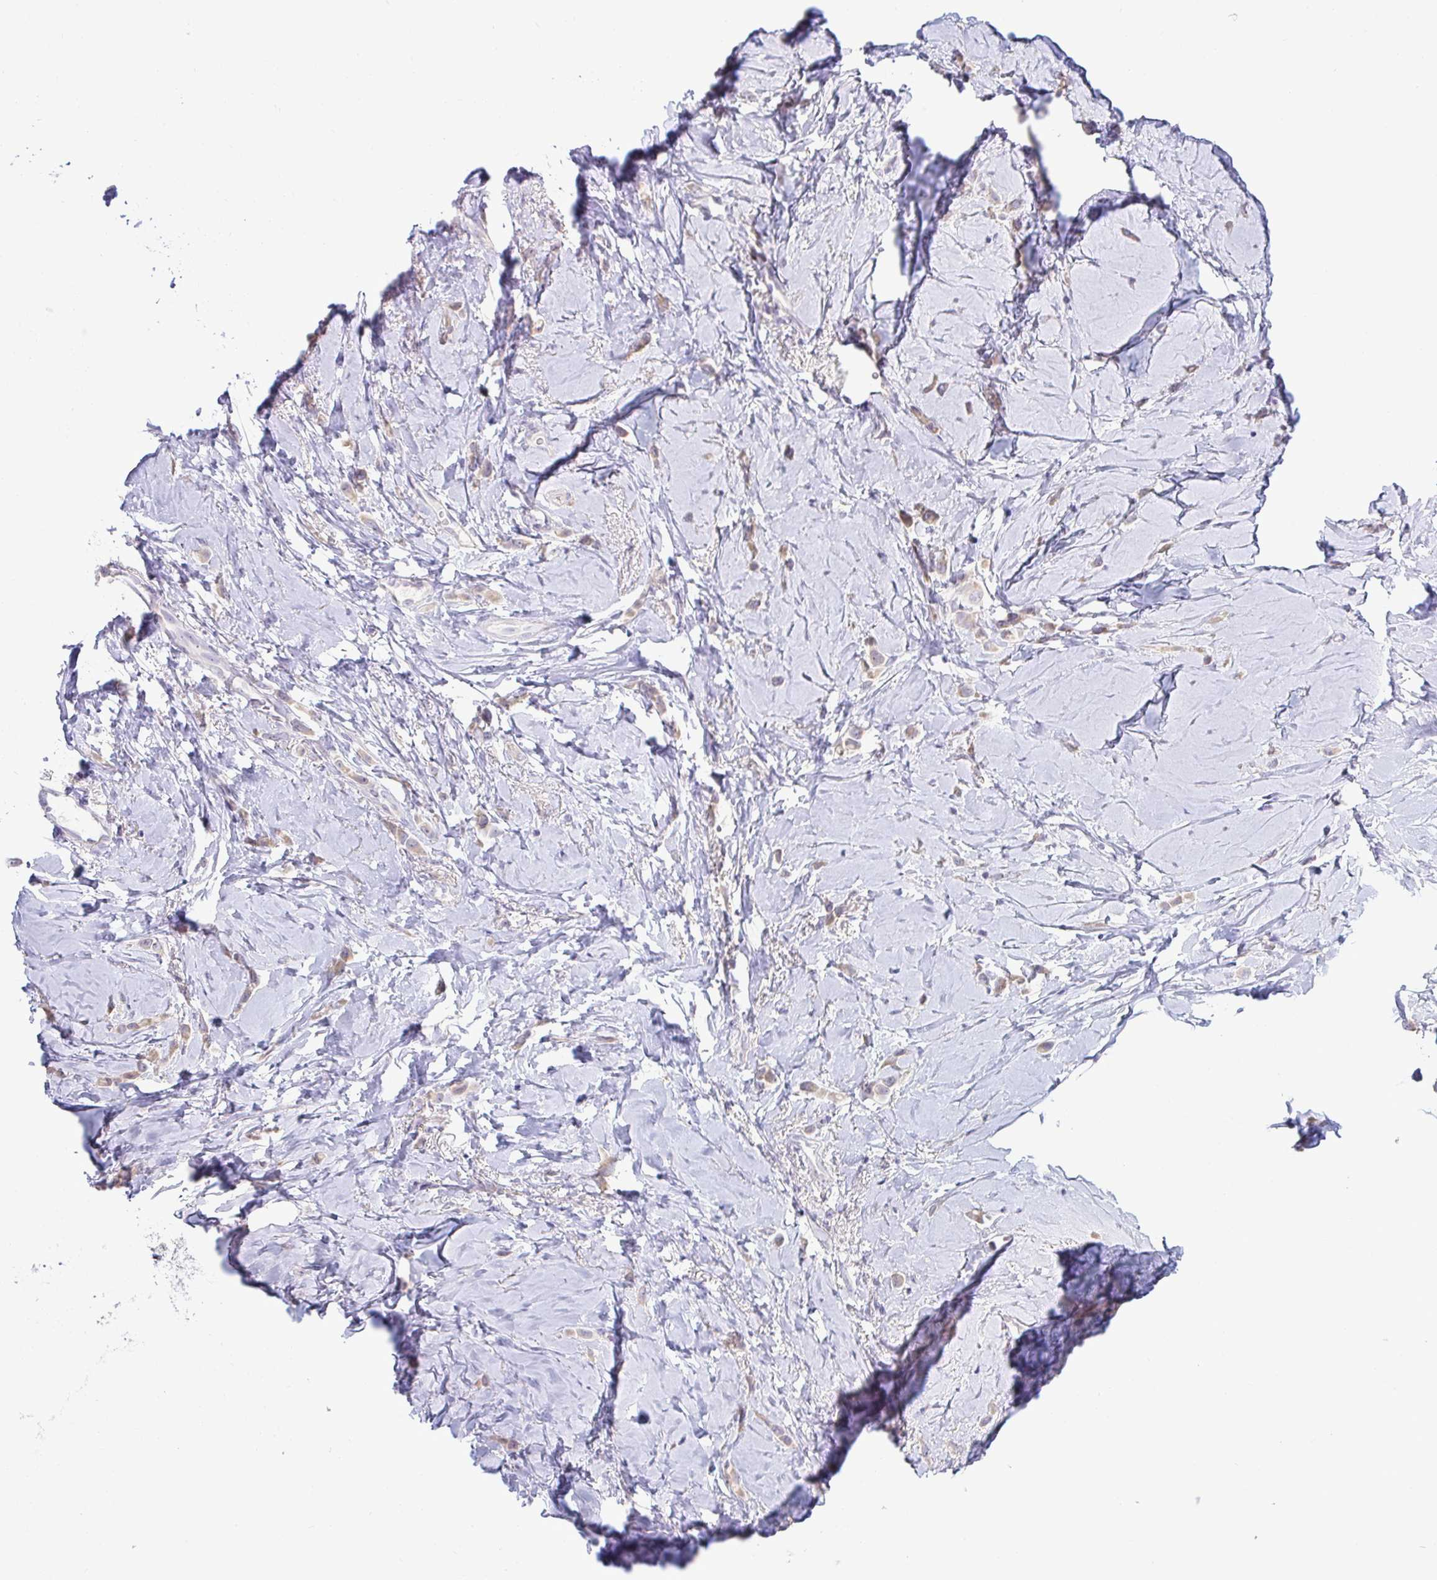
{"staining": {"intensity": "negative", "quantity": "none", "location": "none"}, "tissue": "breast cancer", "cell_type": "Tumor cells", "image_type": "cancer", "snomed": [{"axis": "morphology", "description": "Lobular carcinoma"}, {"axis": "topography", "description": "Breast"}], "caption": "Tumor cells are negative for protein expression in human breast cancer.", "gene": "GSTM1", "patient": {"sex": "female", "age": 66}}